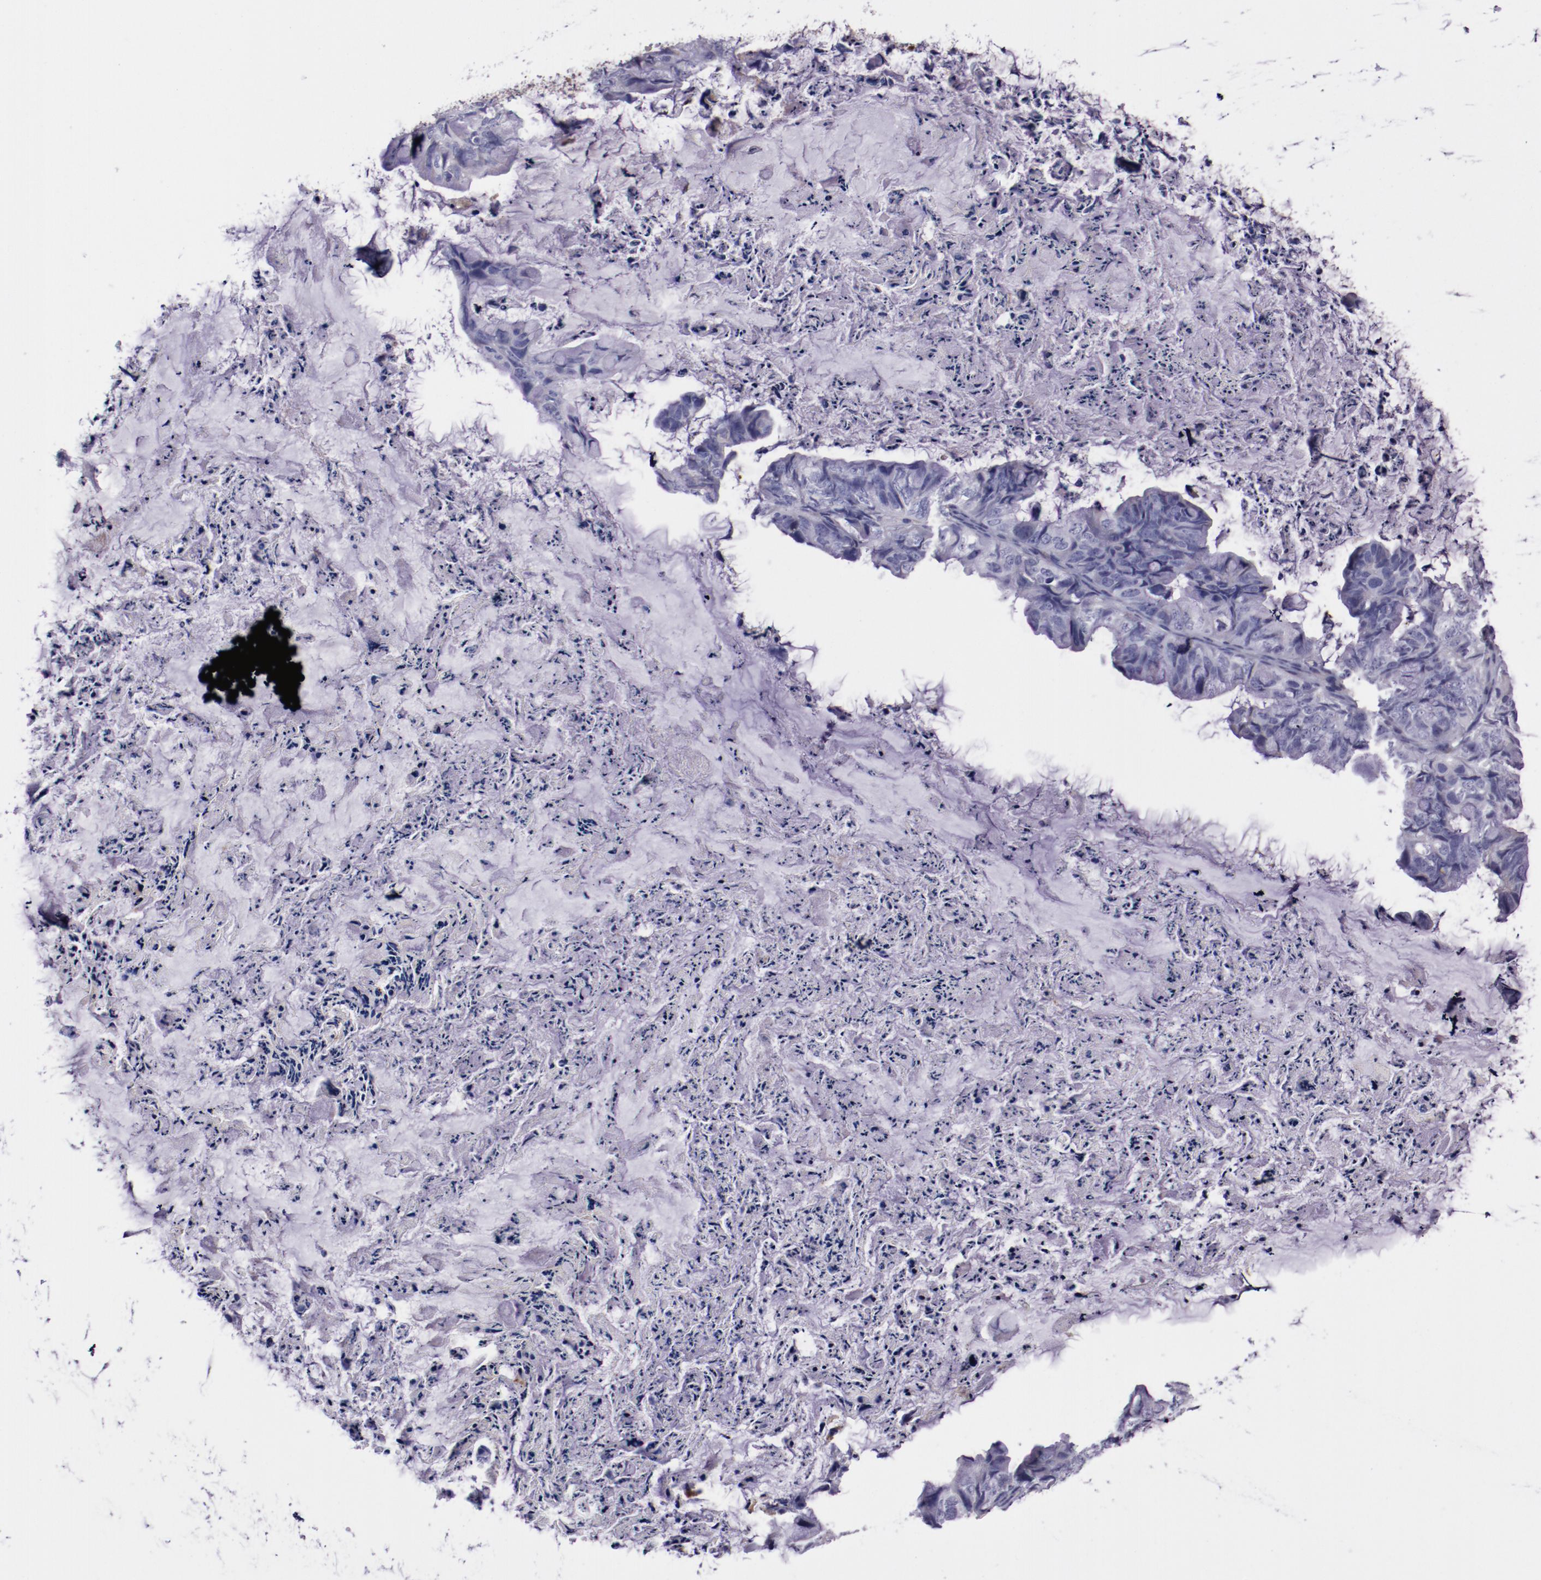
{"staining": {"intensity": "negative", "quantity": "none", "location": "none"}, "tissue": "ovarian cancer", "cell_type": "Tumor cells", "image_type": "cancer", "snomed": [{"axis": "morphology", "description": "Cystadenocarcinoma, mucinous, NOS"}, {"axis": "topography", "description": "Ovary"}], "caption": "The image shows no significant positivity in tumor cells of ovarian cancer (mucinous cystadenocarcinoma).", "gene": "APOH", "patient": {"sex": "female", "age": 36}}